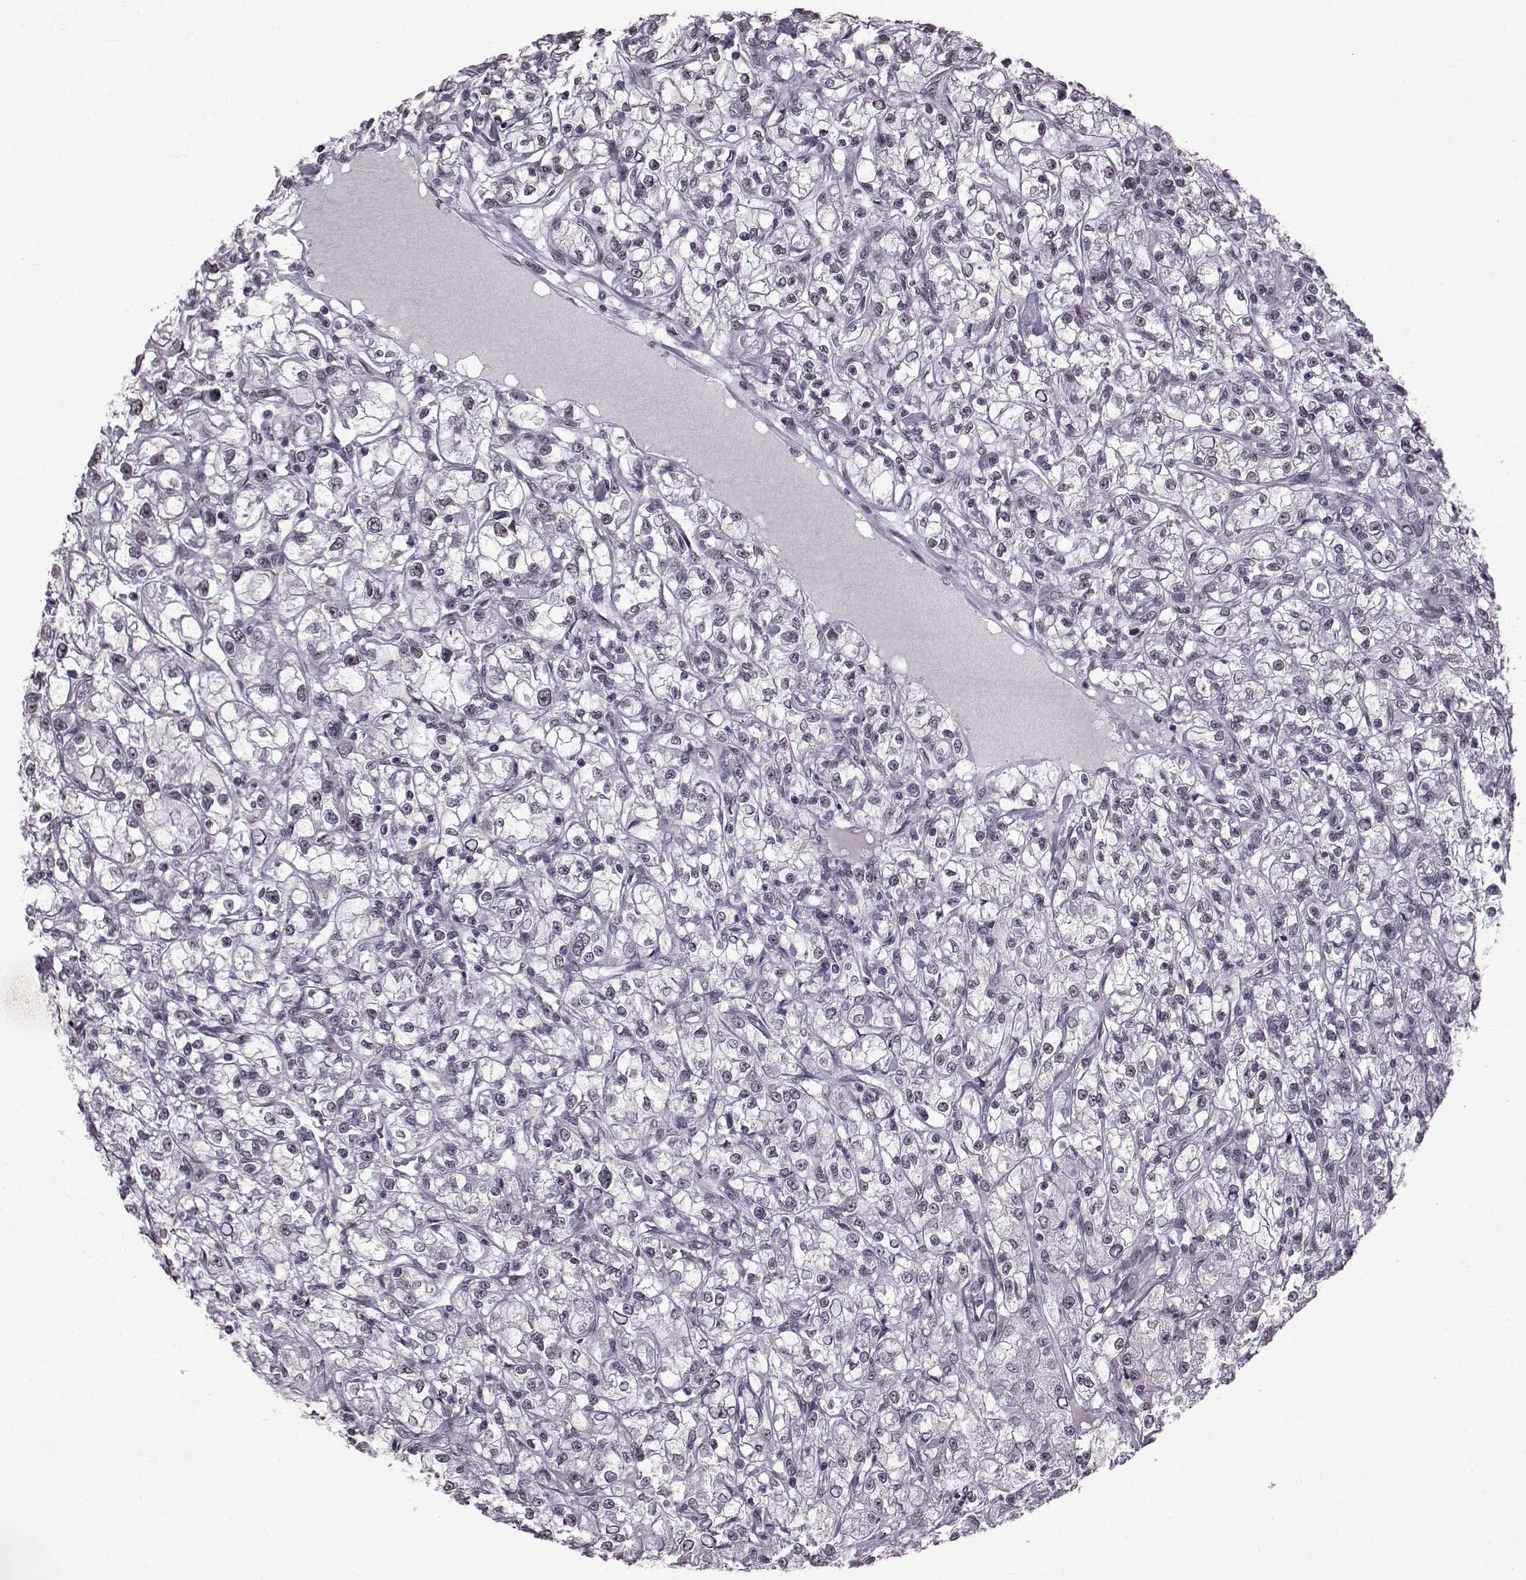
{"staining": {"intensity": "negative", "quantity": "none", "location": "none"}, "tissue": "renal cancer", "cell_type": "Tumor cells", "image_type": "cancer", "snomed": [{"axis": "morphology", "description": "Adenocarcinoma, NOS"}, {"axis": "topography", "description": "Kidney"}], "caption": "Immunohistochemistry (IHC) histopathology image of neoplastic tissue: renal adenocarcinoma stained with DAB (3,3'-diaminobenzidine) displays no significant protein positivity in tumor cells. (DAB IHC with hematoxylin counter stain).", "gene": "SLC28A2", "patient": {"sex": "female", "age": 59}}